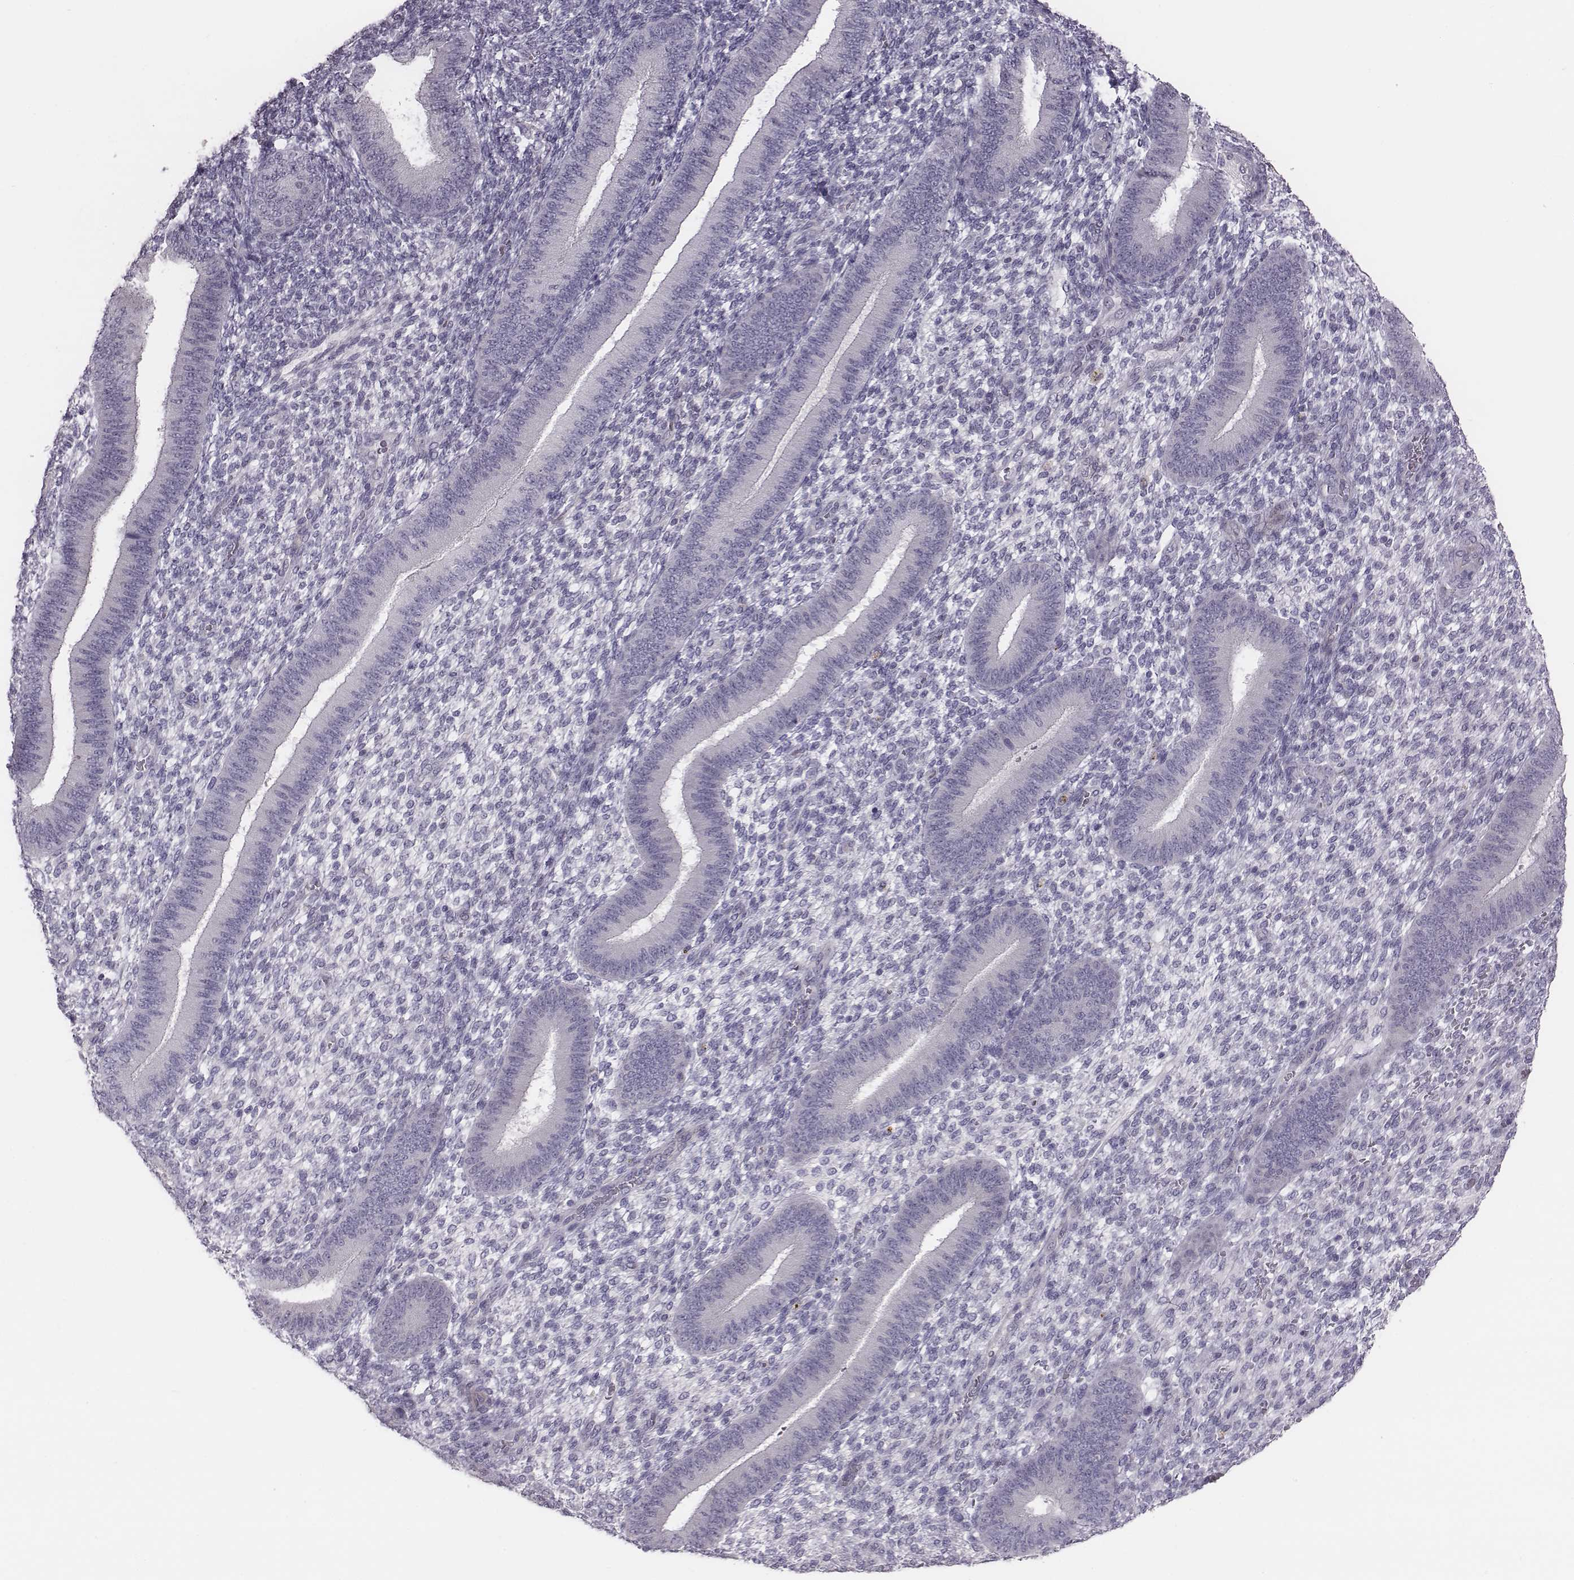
{"staining": {"intensity": "negative", "quantity": "none", "location": "none"}, "tissue": "endometrium", "cell_type": "Cells in endometrial stroma", "image_type": "normal", "snomed": [{"axis": "morphology", "description": "Normal tissue, NOS"}, {"axis": "topography", "description": "Endometrium"}], "caption": "This is an immunohistochemistry photomicrograph of unremarkable endometrium. There is no expression in cells in endometrial stroma.", "gene": "CACNG4", "patient": {"sex": "female", "age": 39}}